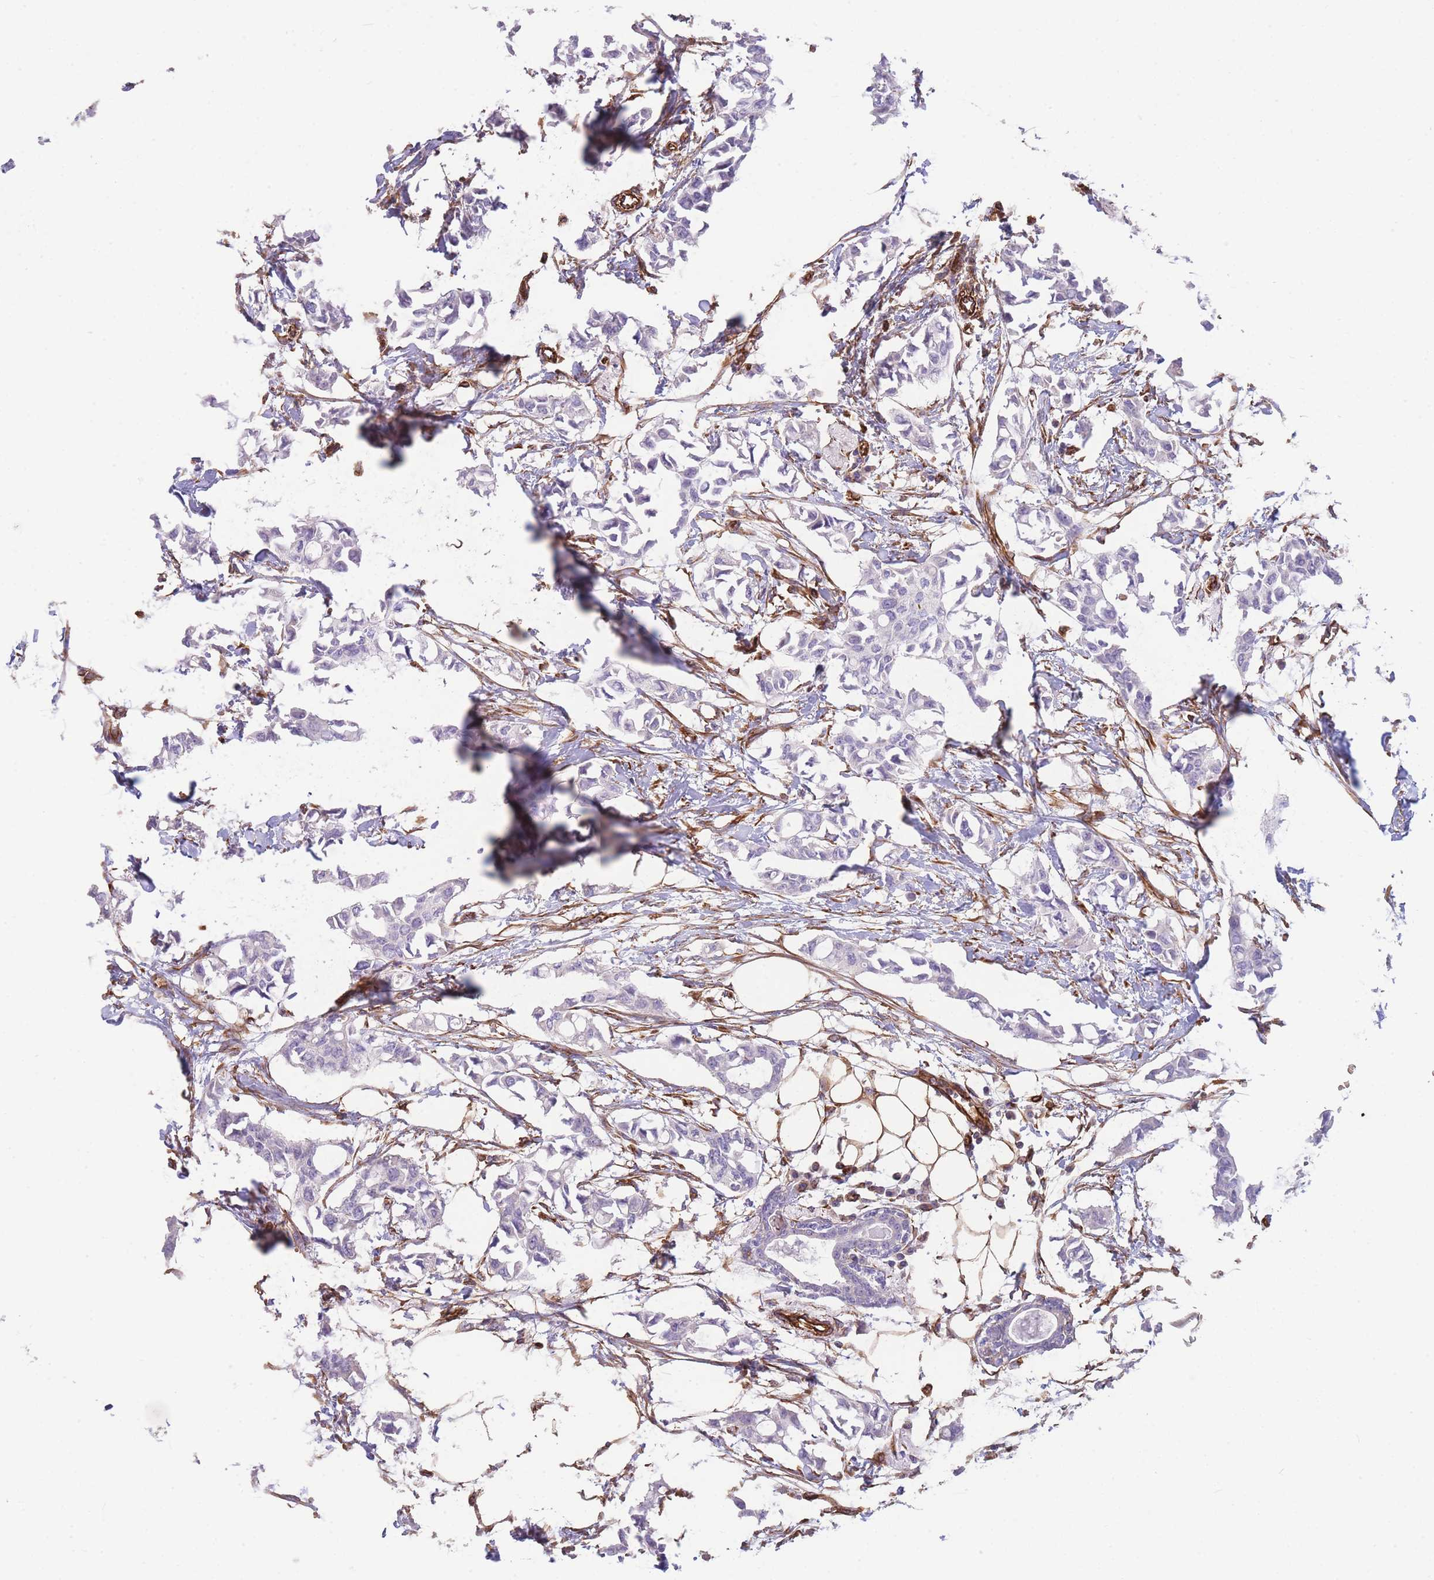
{"staining": {"intensity": "negative", "quantity": "none", "location": "none"}, "tissue": "breast cancer", "cell_type": "Tumor cells", "image_type": "cancer", "snomed": [{"axis": "morphology", "description": "Duct carcinoma"}, {"axis": "topography", "description": "Breast"}], "caption": "Breast invasive ductal carcinoma stained for a protein using immunohistochemistry (IHC) reveals no positivity tumor cells.", "gene": "ANKRD53", "patient": {"sex": "female", "age": 41}}